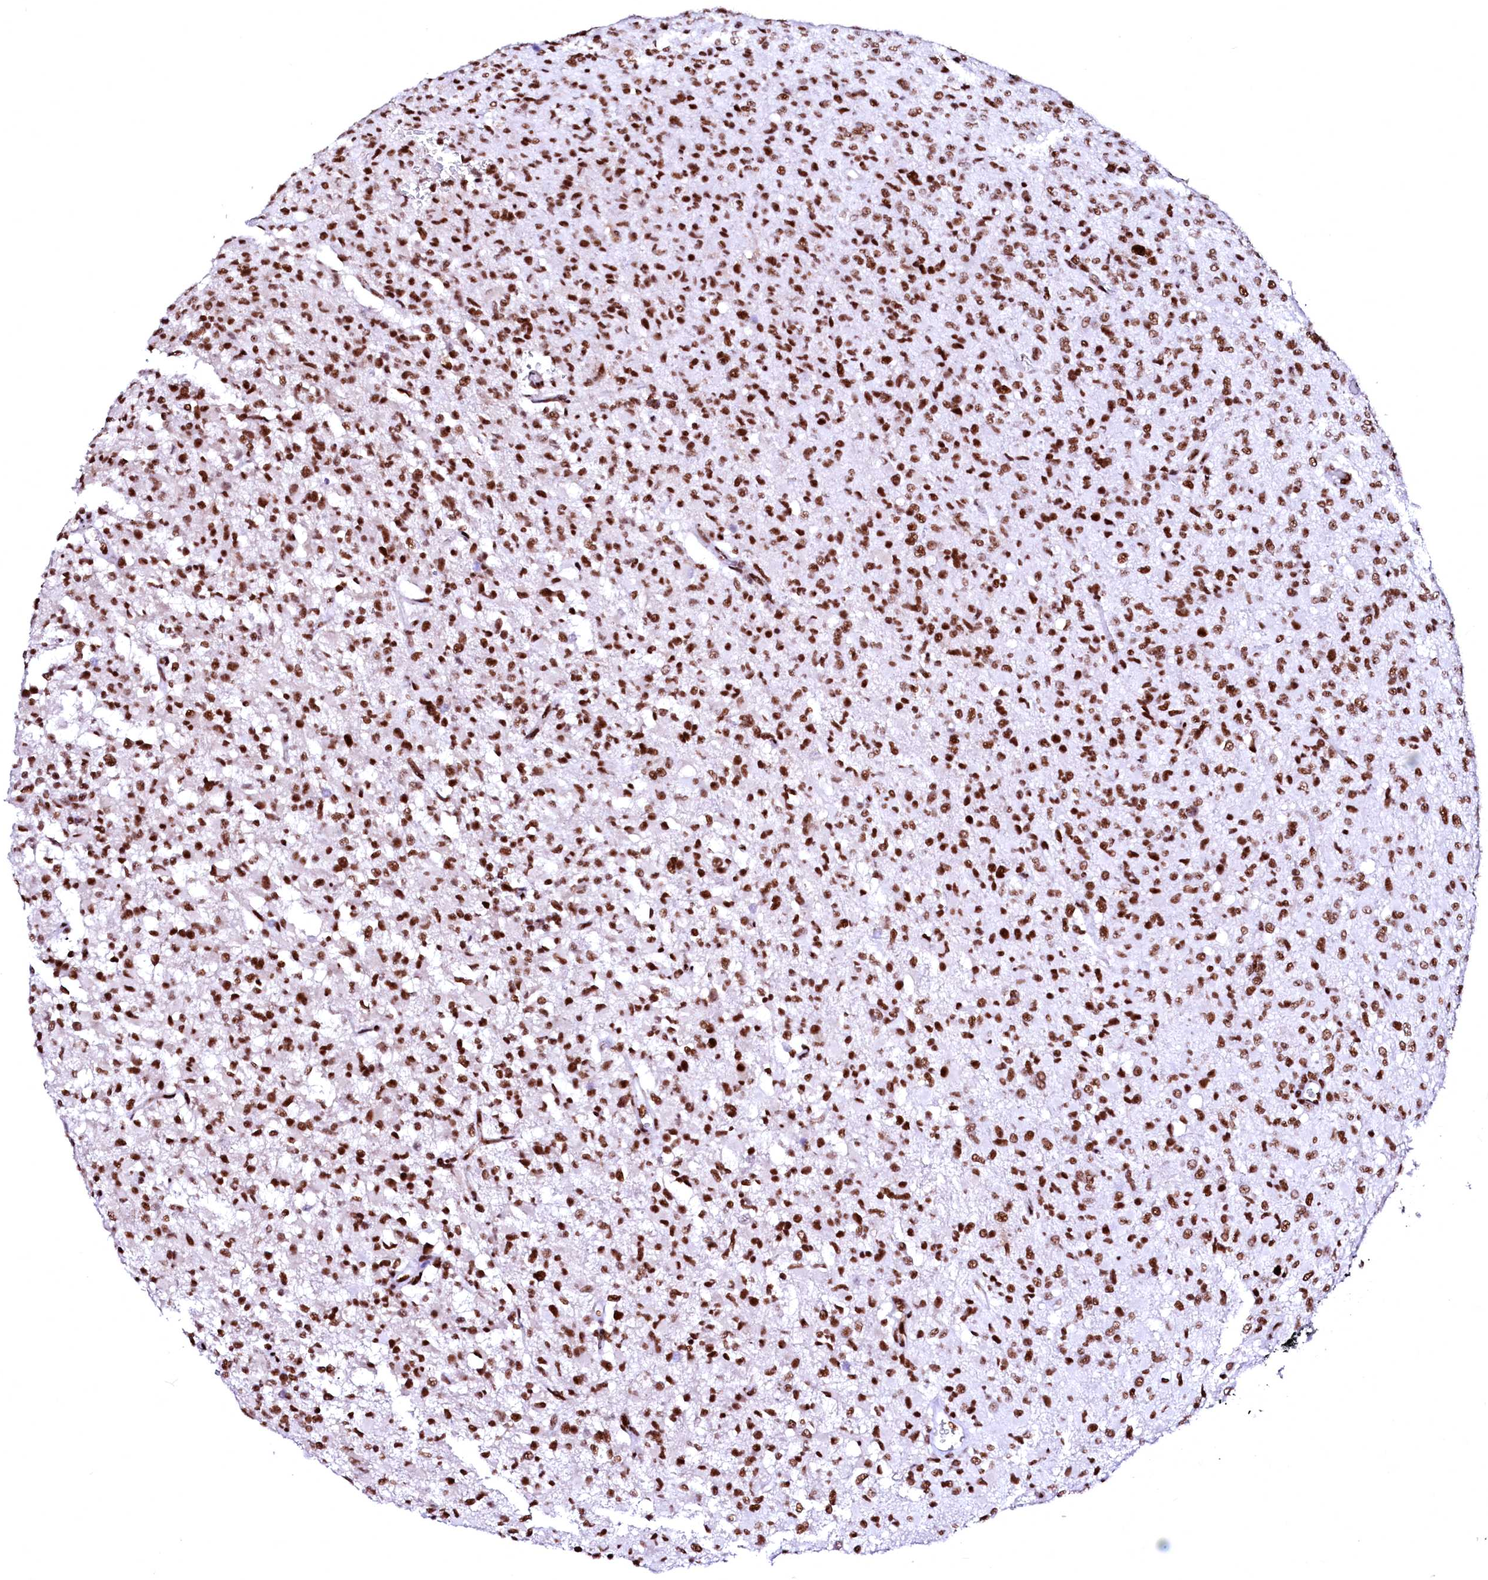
{"staining": {"intensity": "strong", "quantity": ">75%", "location": "nuclear"}, "tissue": "glioma", "cell_type": "Tumor cells", "image_type": "cancer", "snomed": [{"axis": "morphology", "description": "Glioma, malignant, High grade"}, {"axis": "topography", "description": "Brain"}], "caption": "Brown immunohistochemical staining in human glioma demonstrates strong nuclear expression in approximately >75% of tumor cells. (Stains: DAB (3,3'-diaminobenzidine) in brown, nuclei in blue, Microscopy: brightfield microscopy at high magnification).", "gene": "CPSF6", "patient": {"sex": "female", "age": 57}}